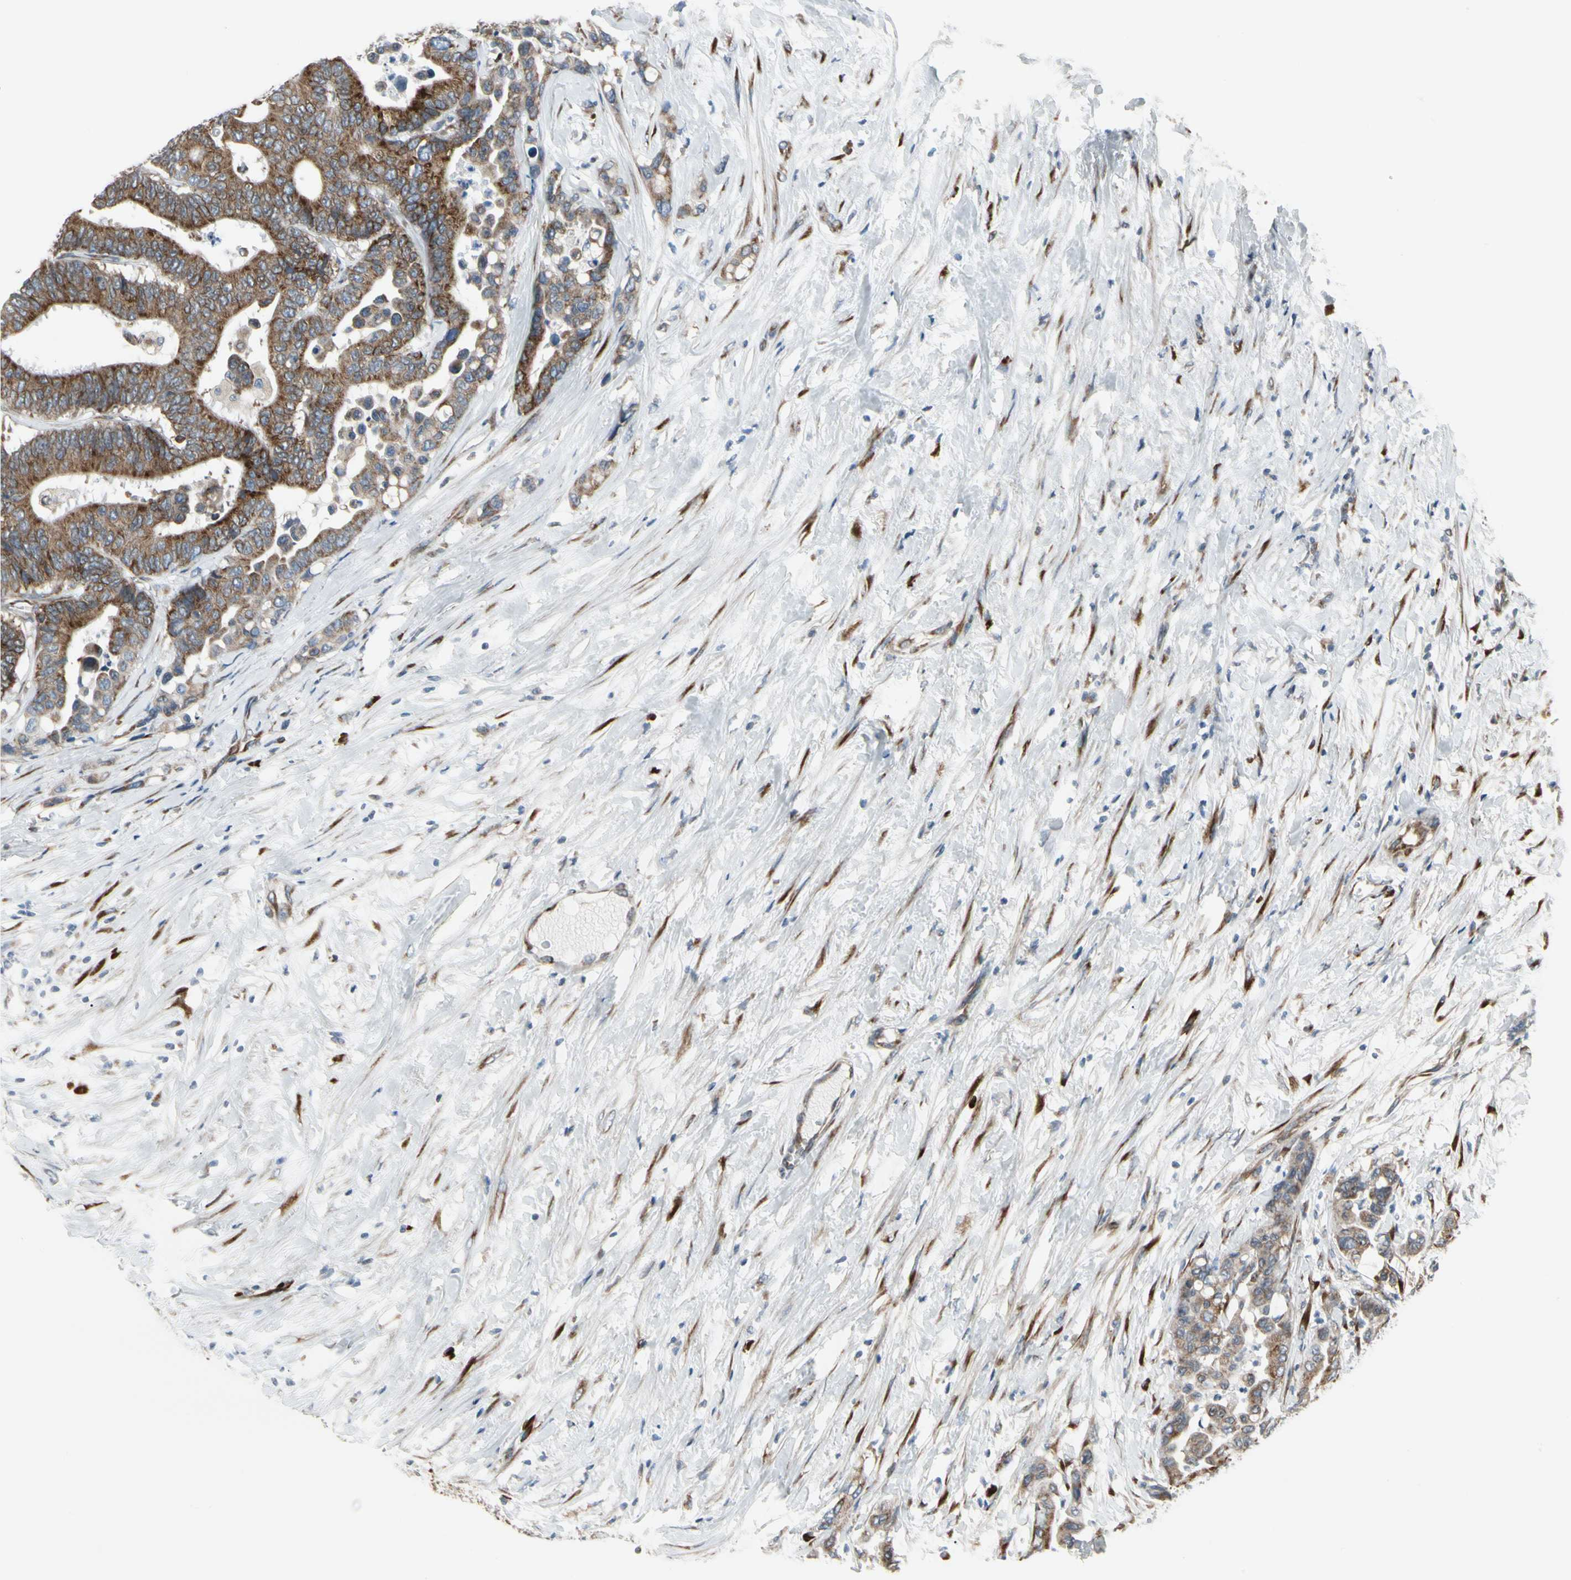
{"staining": {"intensity": "moderate", "quantity": ">75%", "location": "cytoplasmic/membranous"}, "tissue": "colorectal cancer", "cell_type": "Tumor cells", "image_type": "cancer", "snomed": [{"axis": "morphology", "description": "Normal tissue, NOS"}, {"axis": "morphology", "description": "Adenocarcinoma, NOS"}, {"axis": "topography", "description": "Colon"}], "caption": "Colorectal adenocarcinoma stained with DAB immunohistochemistry (IHC) displays medium levels of moderate cytoplasmic/membranous staining in about >75% of tumor cells.", "gene": "FNDC3A", "patient": {"sex": "male", "age": 82}}